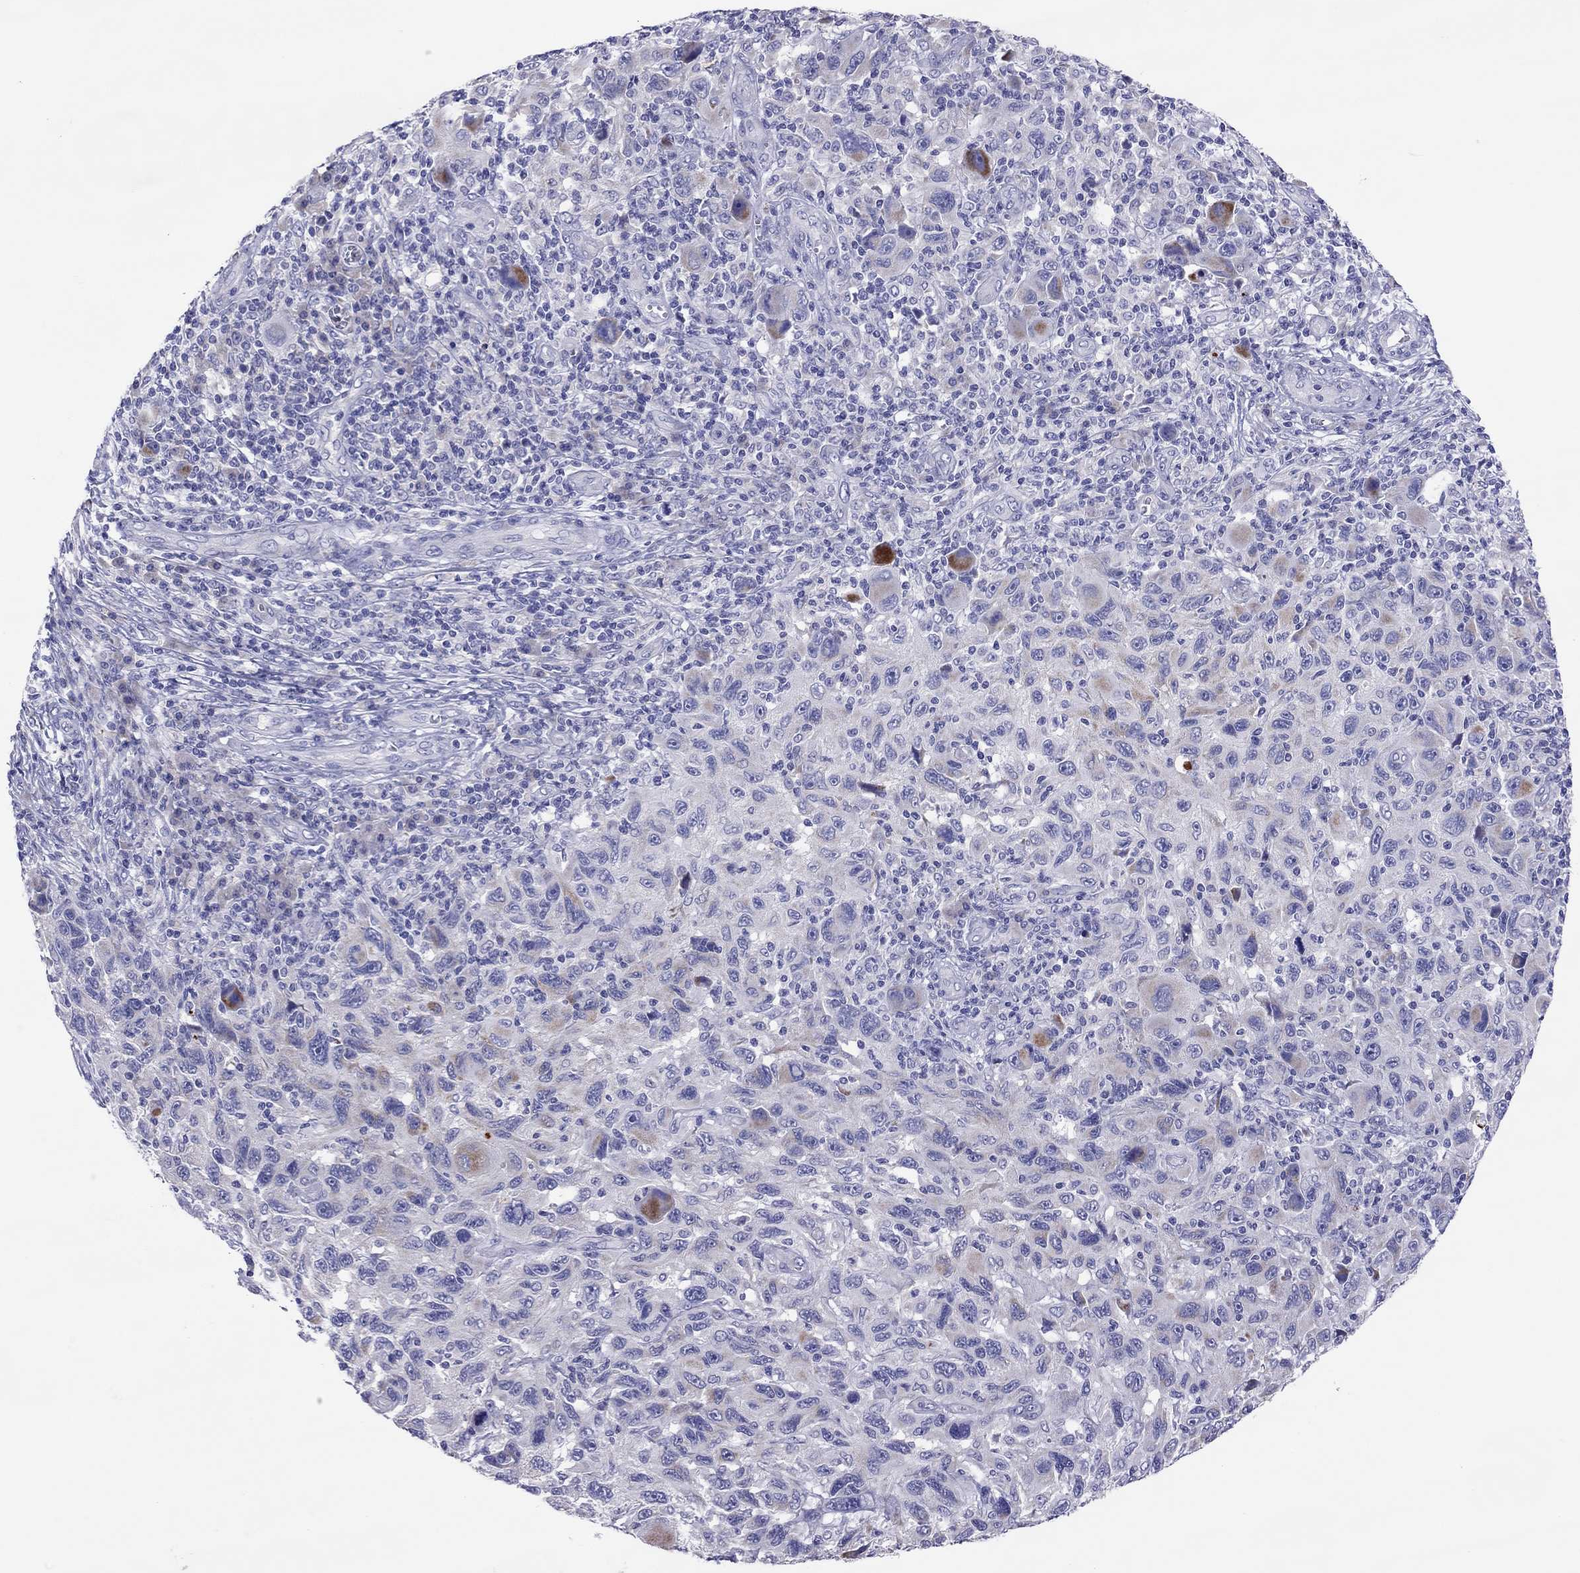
{"staining": {"intensity": "weak", "quantity": "<25%", "location": "cytoplasmic/membranous"}, "tissue": "melanoma", "cell_type": "Tumor cells", "image_type": "cancer", "snomed": [{"axis": "morphology", "description": "Malignant melanoma, NOS"}, {"axis": "topography", "description": "Skin"}], "caption": "This is an immunohistochemistry (IHC) micrograph of human malignant melanoma. There is no staining in tumor cells.", "gene": "COL9A1", "patient": {"sex": "male", "age": 53}}